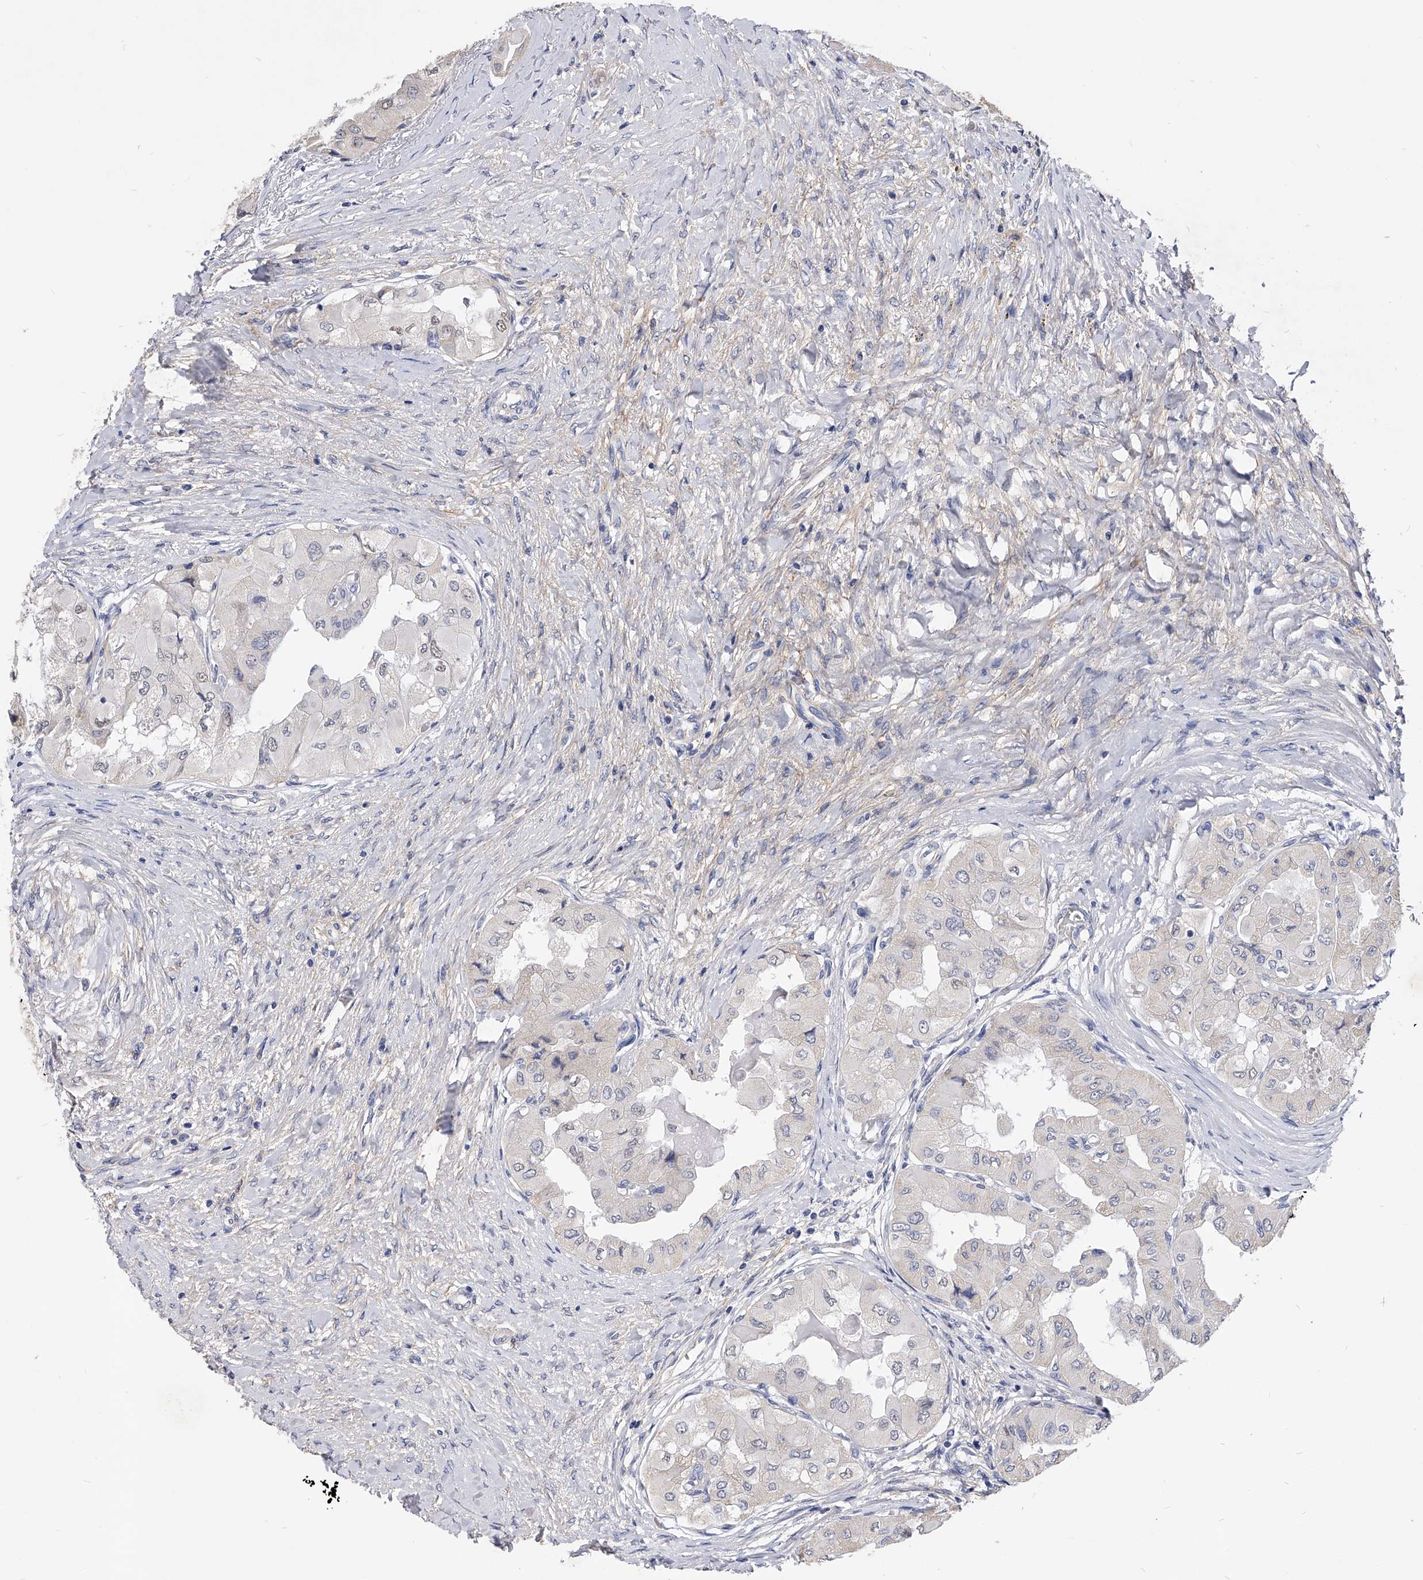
{"staining": {"intensity": "weak", "quantity": "<25%", "location": "nuclear"}, "tissue": "thyroid cancer", "cell_type": "Tumor cells", "image_type": "cancer", "snomed": [{"axis": "morphology", "description": "Papillary adenocarcinoma, NOS"}, {"axis": "topography", "description": "Thyroid gland"}], "caption": "Tumor cells show no significant protein expression in thyroid papillary adenocarcinoma.", "gene": "ZNF529", "patient": {"sex": "female", "age": 59}}